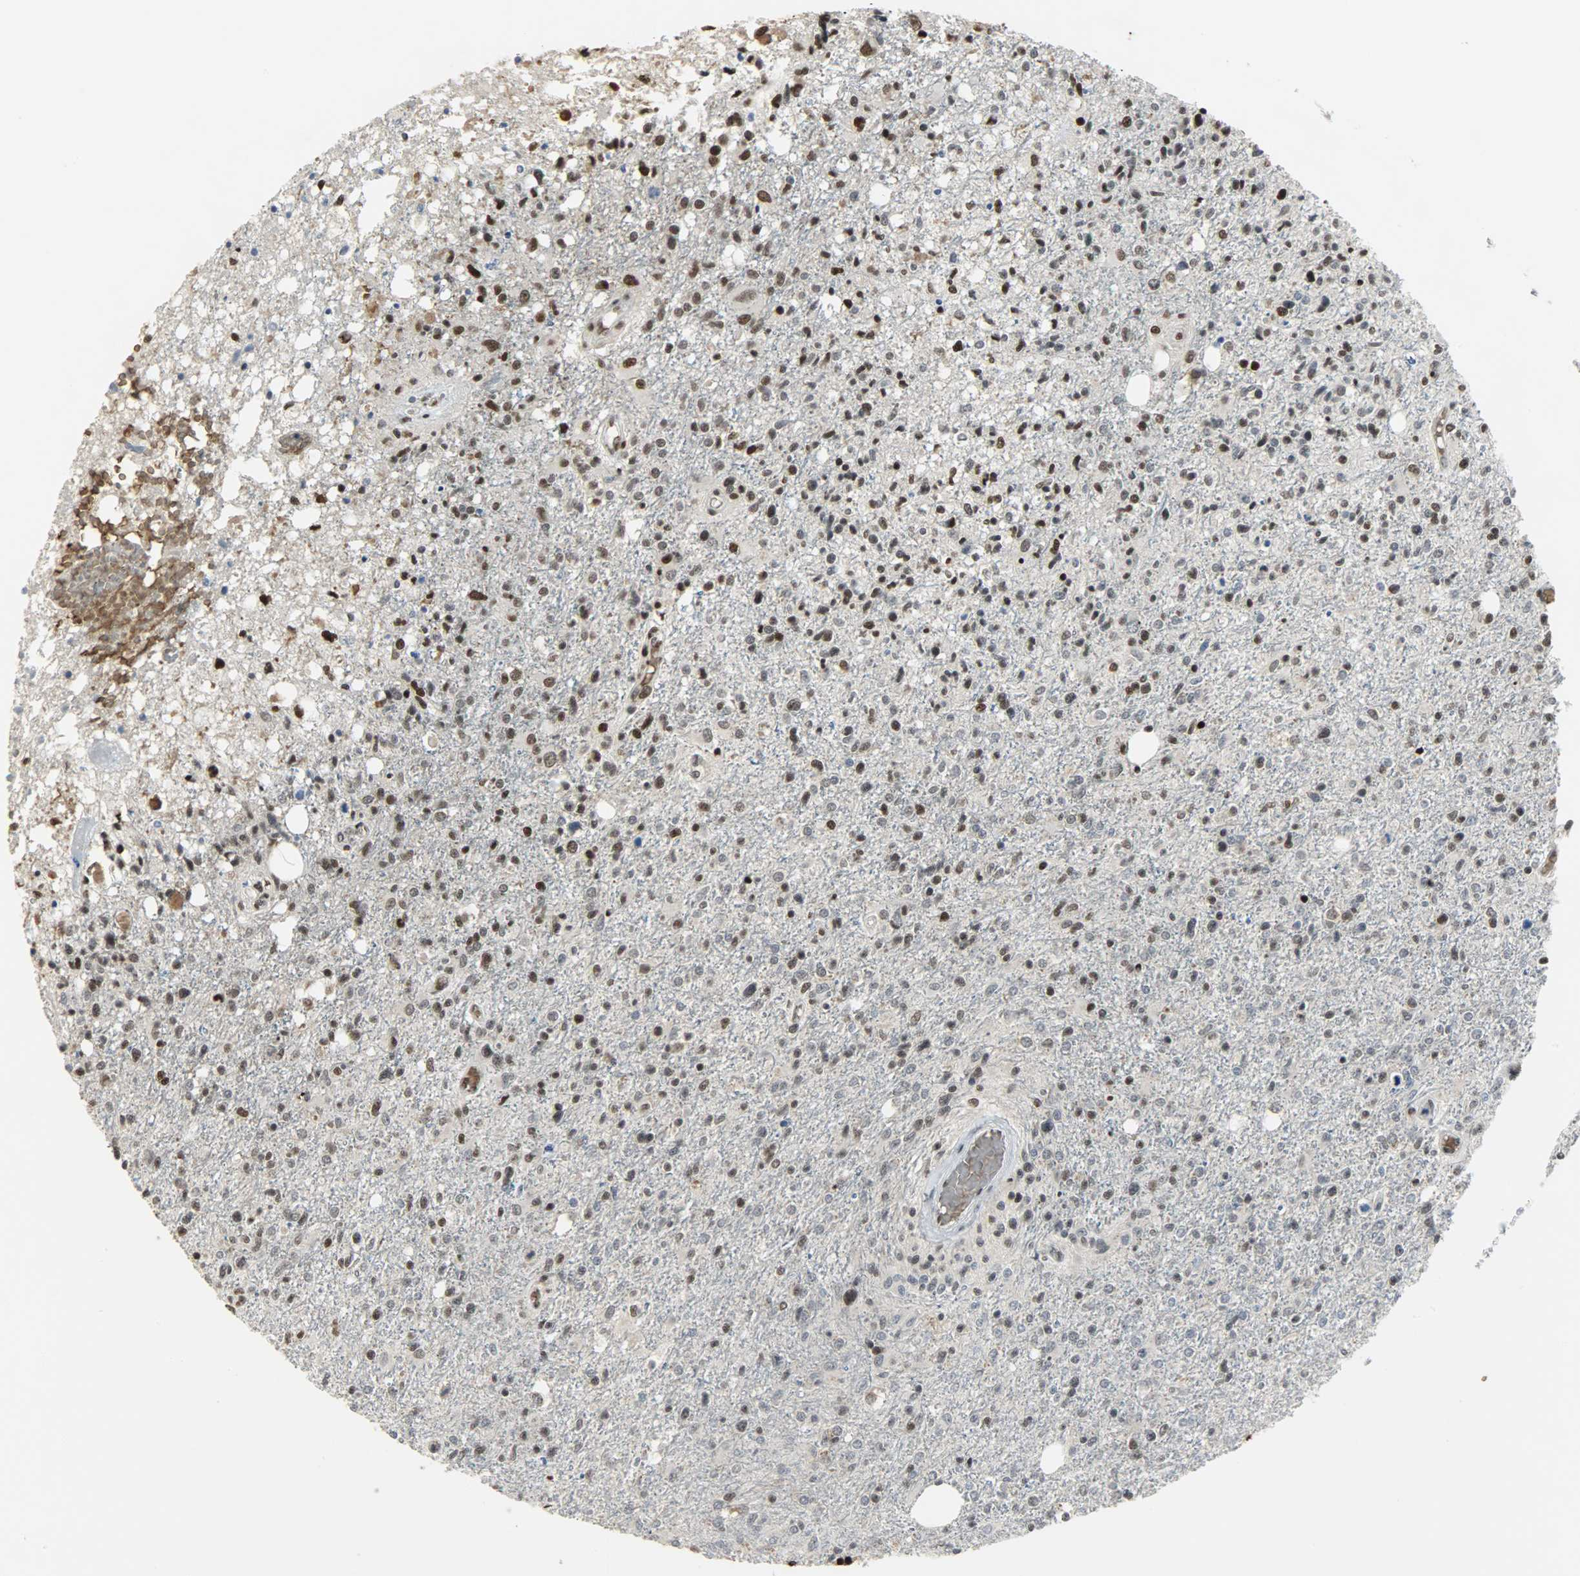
{"staining": {"intensity": "strong", "quantity": "25%-75%", "location": "nuclear"}, "tissue": "glioma", "cell_type": "Tumor cells", "image_type": "cancer", "snomed": [{"axis": "morphology", "description": "Glioma, malignant, High grade"}, {"axis": "topography", "description": "Cerebral cortex"}], "caption": "Brown immunohistochemical staining in human glioma displays strong nuclear staining in approximately 25%-75% of tumor cells.", "gene": "SNAI1", "patient": {"sex": "male", "age": 76}}